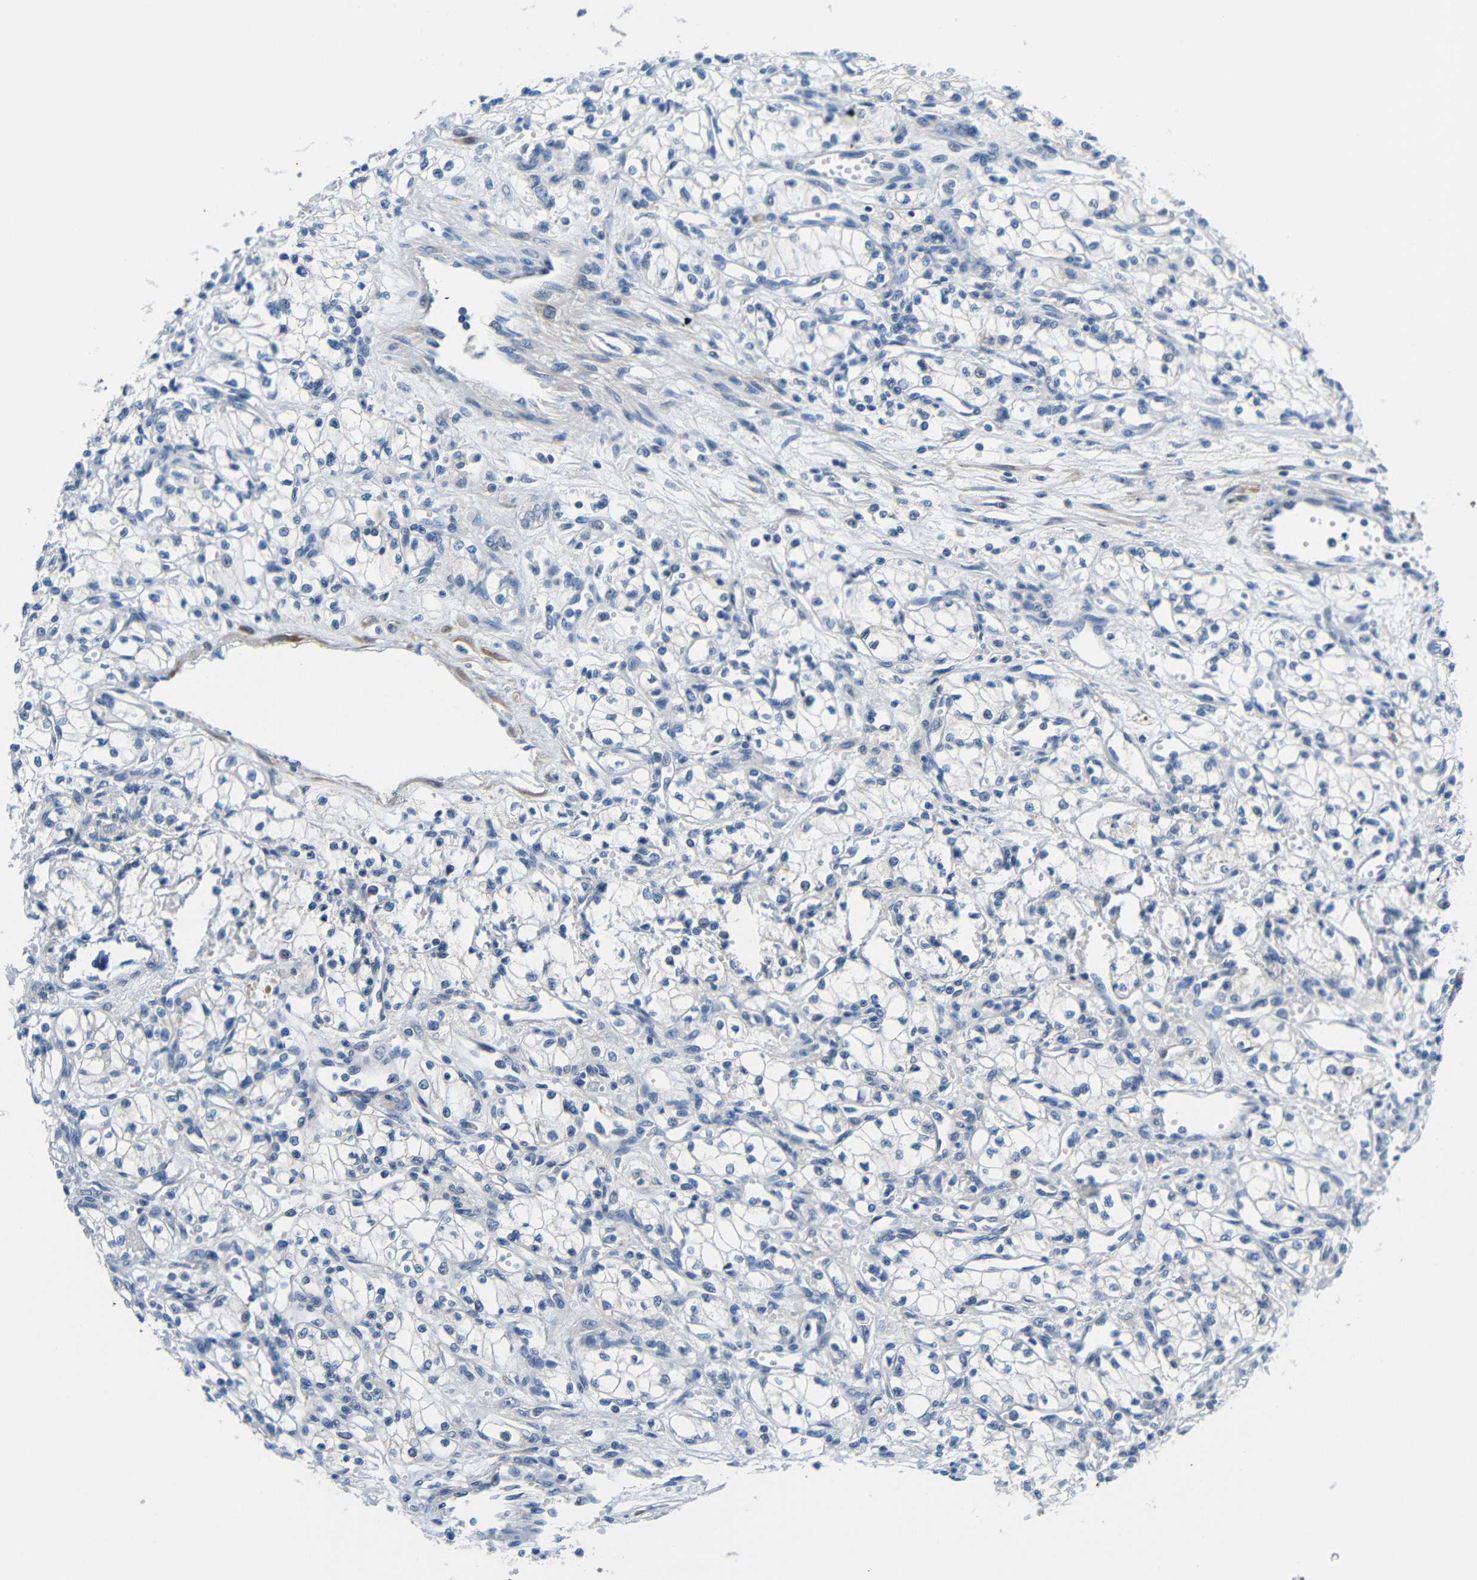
{"staining": {"intensity": "negative", "quantity": "none", "location": "none"}, "tissue": "renal cancer", "cell_type": "Tumor cells", "image_type": "cancer", "snomed": [{"axis": "morphology", "description": "Normal tissue, NOS"}, {"axis": "morphology", "description": "Adenocarcinoma, NOS"}, {"axis": "topography", "description": "Kidney"}], "caption": "High magnification brightfield microscopy of renal cancer (adenocarcinoma) stained with DAB (brown) and counterstained with hematoxylin (blue): tumor cells show no significant staining.", "gene": "NEGR1", "patient": {"sex": "male", "age": 59}}